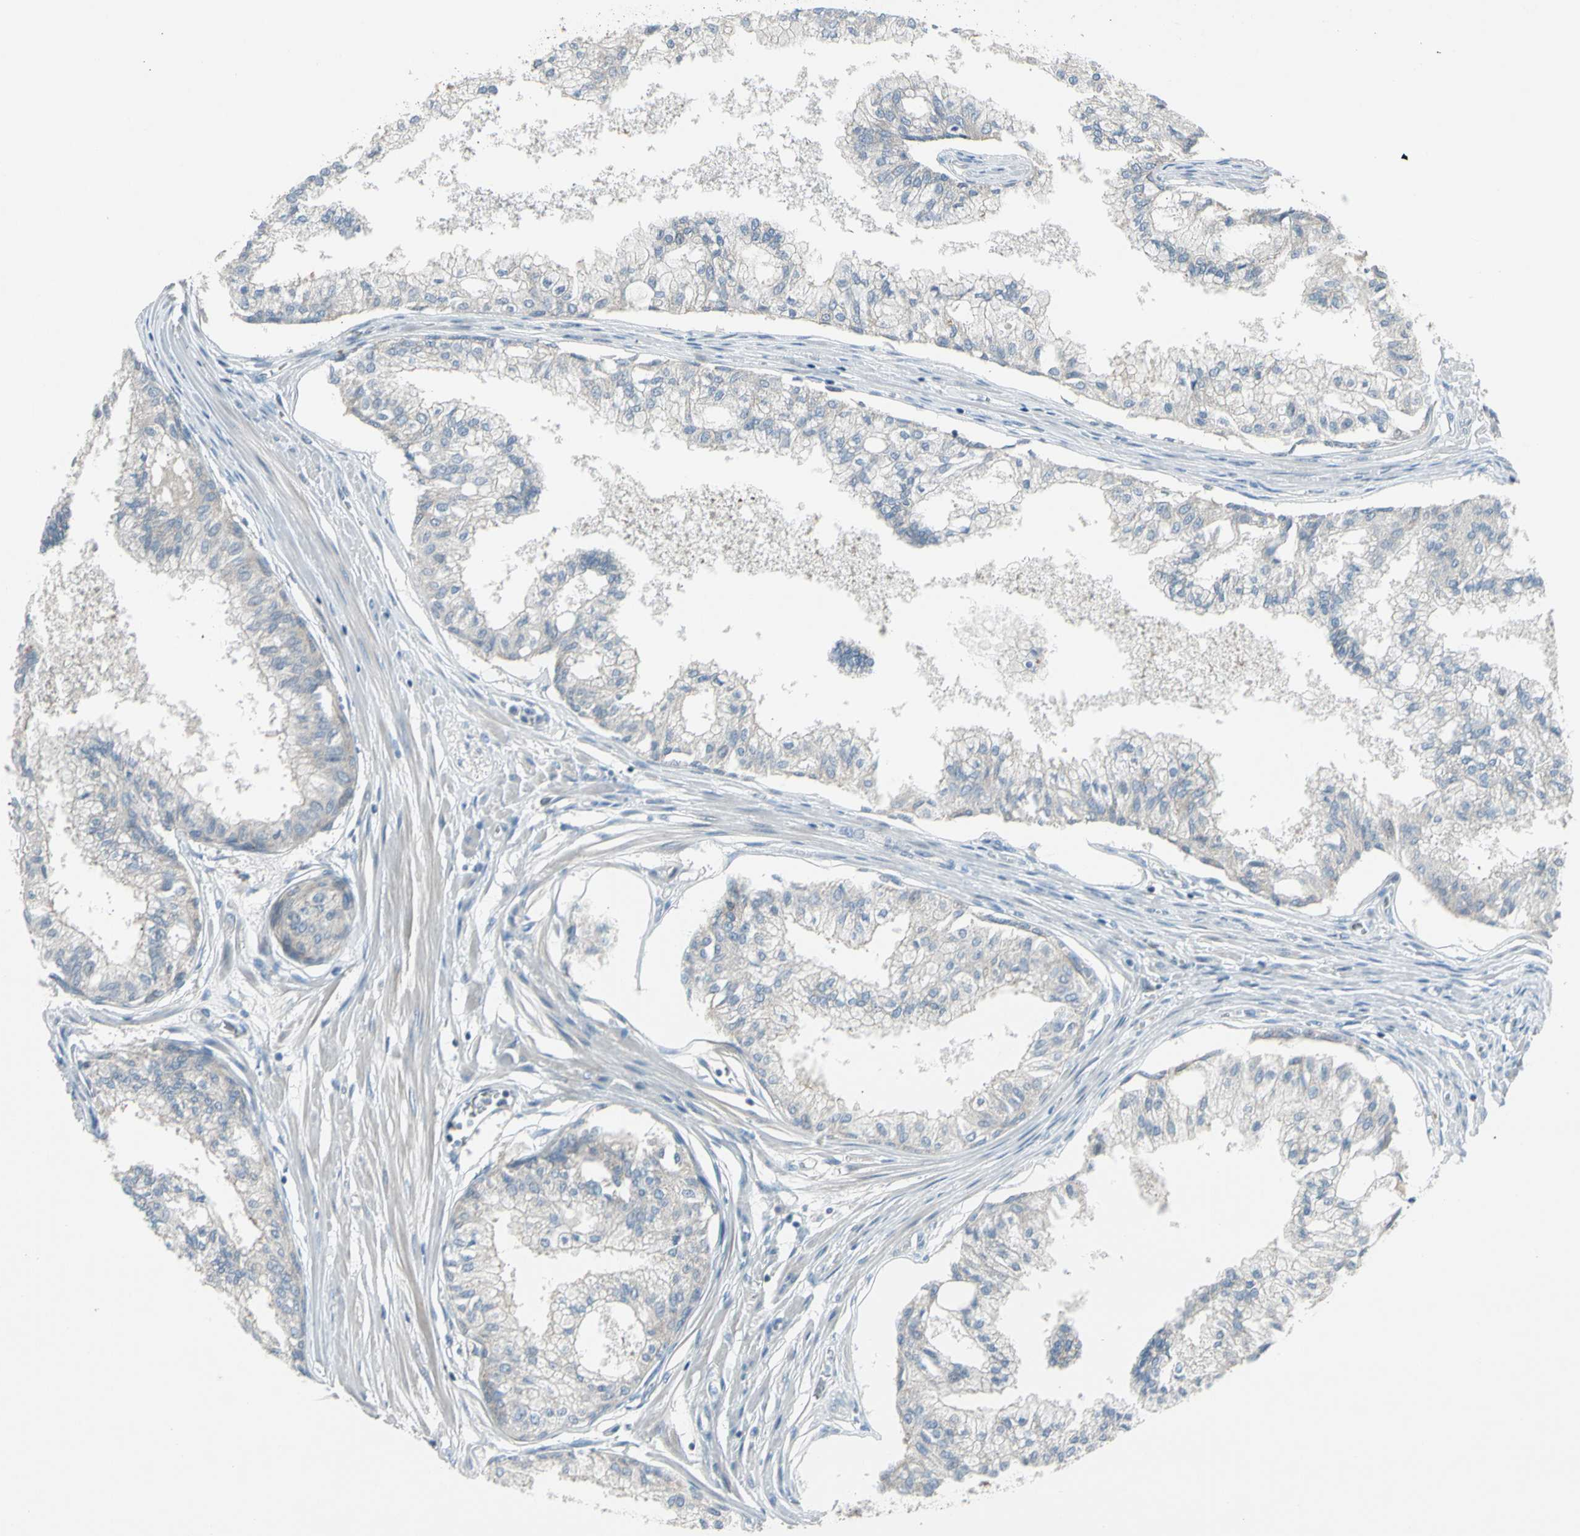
{"staining": {"intensity": "weak", "quantity": ">75%", "location": "cytoplasmic/membranous"}, "tissue": "prostate", "cell_type": "Glandular cells", "image_type": "normal", "snomed": [{"axis": "morphology", "description": "Normal tissue, NOS"}, {"axis": "topography", "description": "Prostate"}, {"axis": "topography", "description": "Seminal veicle"}], "caption": "DAB immunohistochemical staining of normal prostate exhibits weak cytoplasmic/membranous protein positivity in about >75% of glandular cells. Using DAB (brown) and hematoxylin (blue) stains, captured at high magnification using brightfield microscopy.", "gene": "PANK2", "patient": {"sex": "male", "age": 60}}